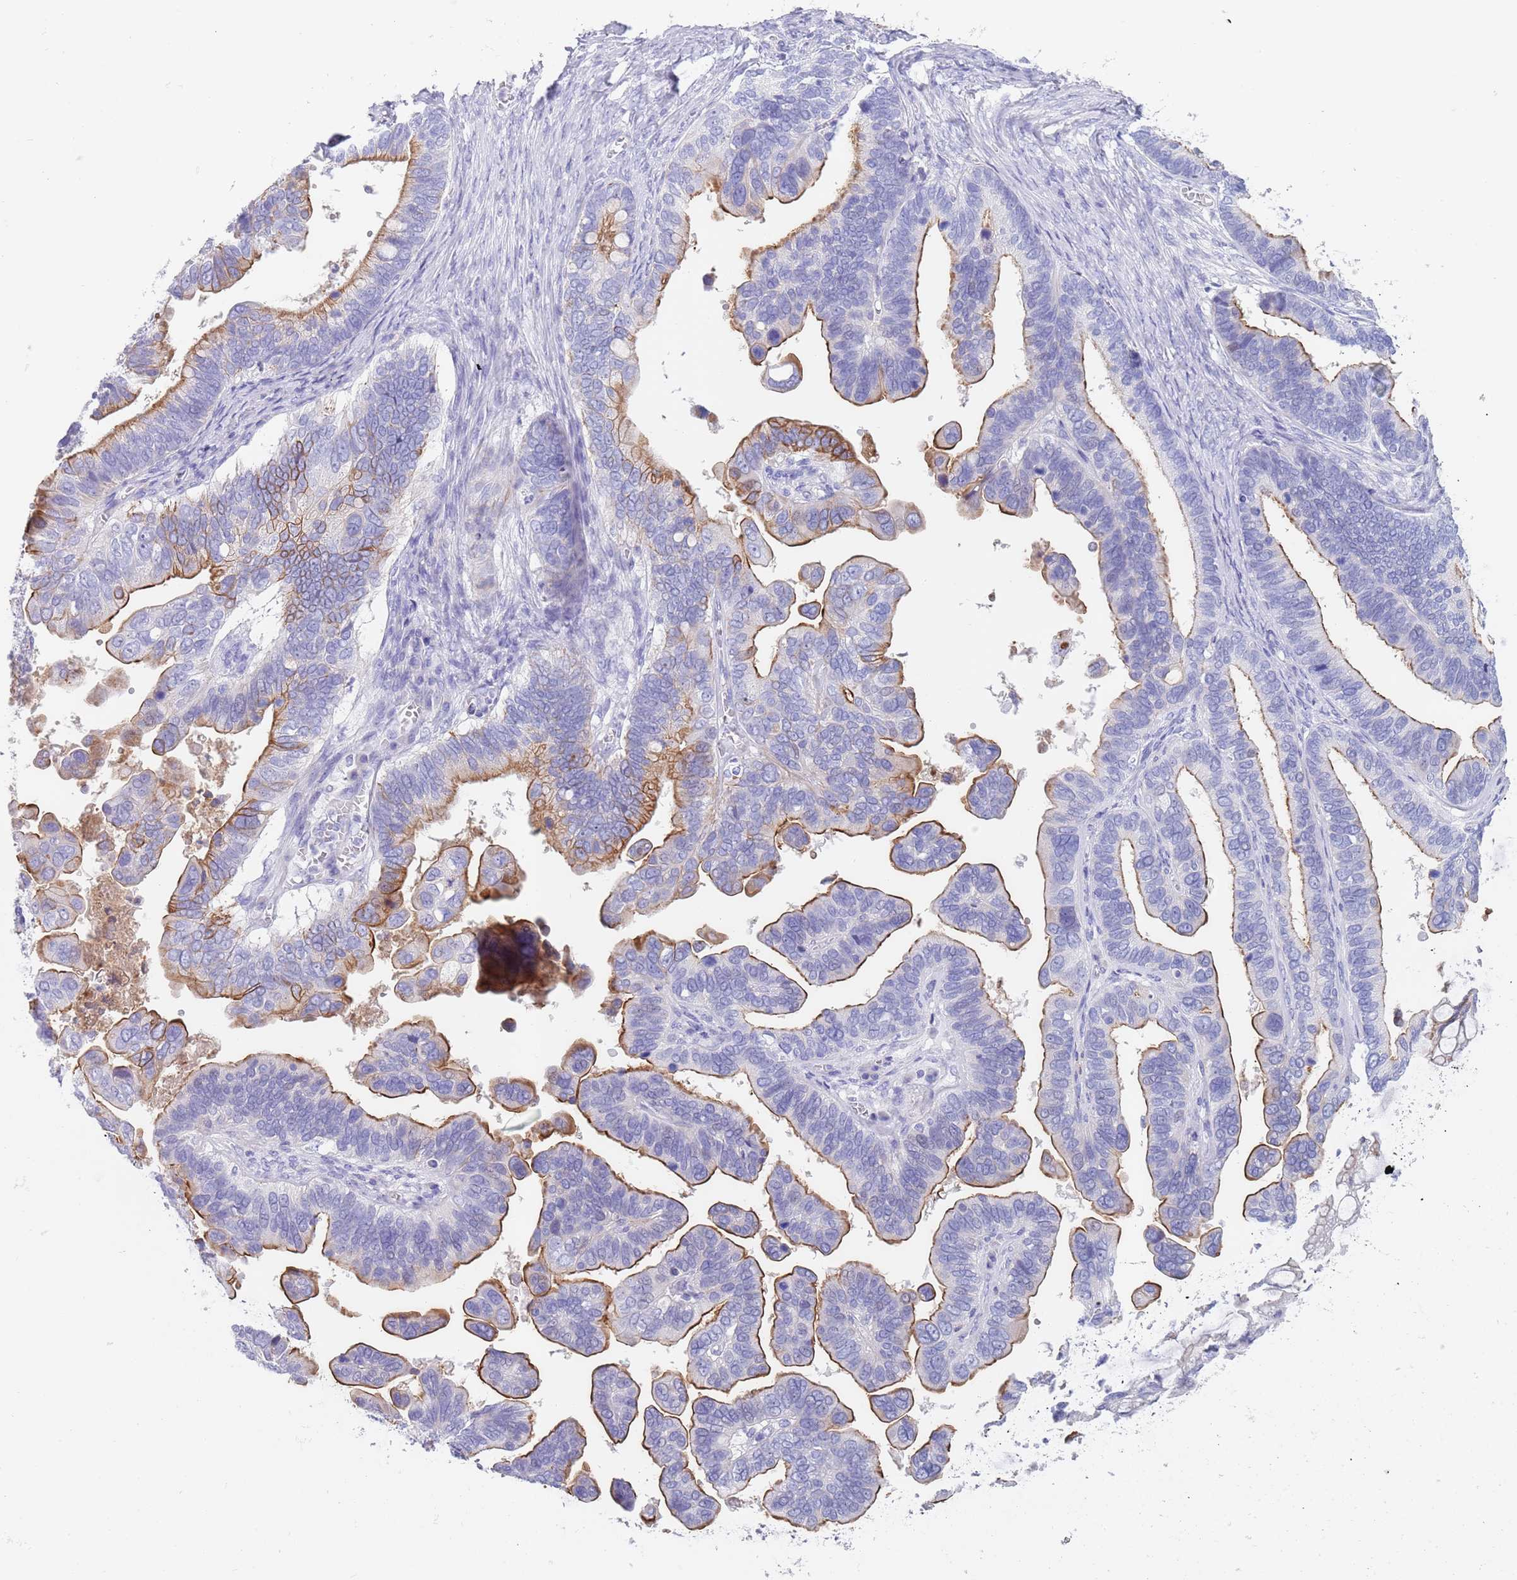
{"staining": {"intensity": "moderate", "quantity": ">75%", "location": "cytoplasmic/membranous"}, "tissue": "ovarian cancer", "cell_type": "Tumor cells", "image_type": "cancer", "snomed": [{"axis": "morphology", "description": "Cystadenocarcinoma, serous, NOS"}, {"axis": "topography", "description": "Ovary"}], "caption": "A brown stain shows moderate cytoplasmic/membranous positivity of a protein in human ovarian serous cystadenocarcinoma tumor cells.", "gene": "CPXM2", "patient": {"sex": "female", "age": 56}}